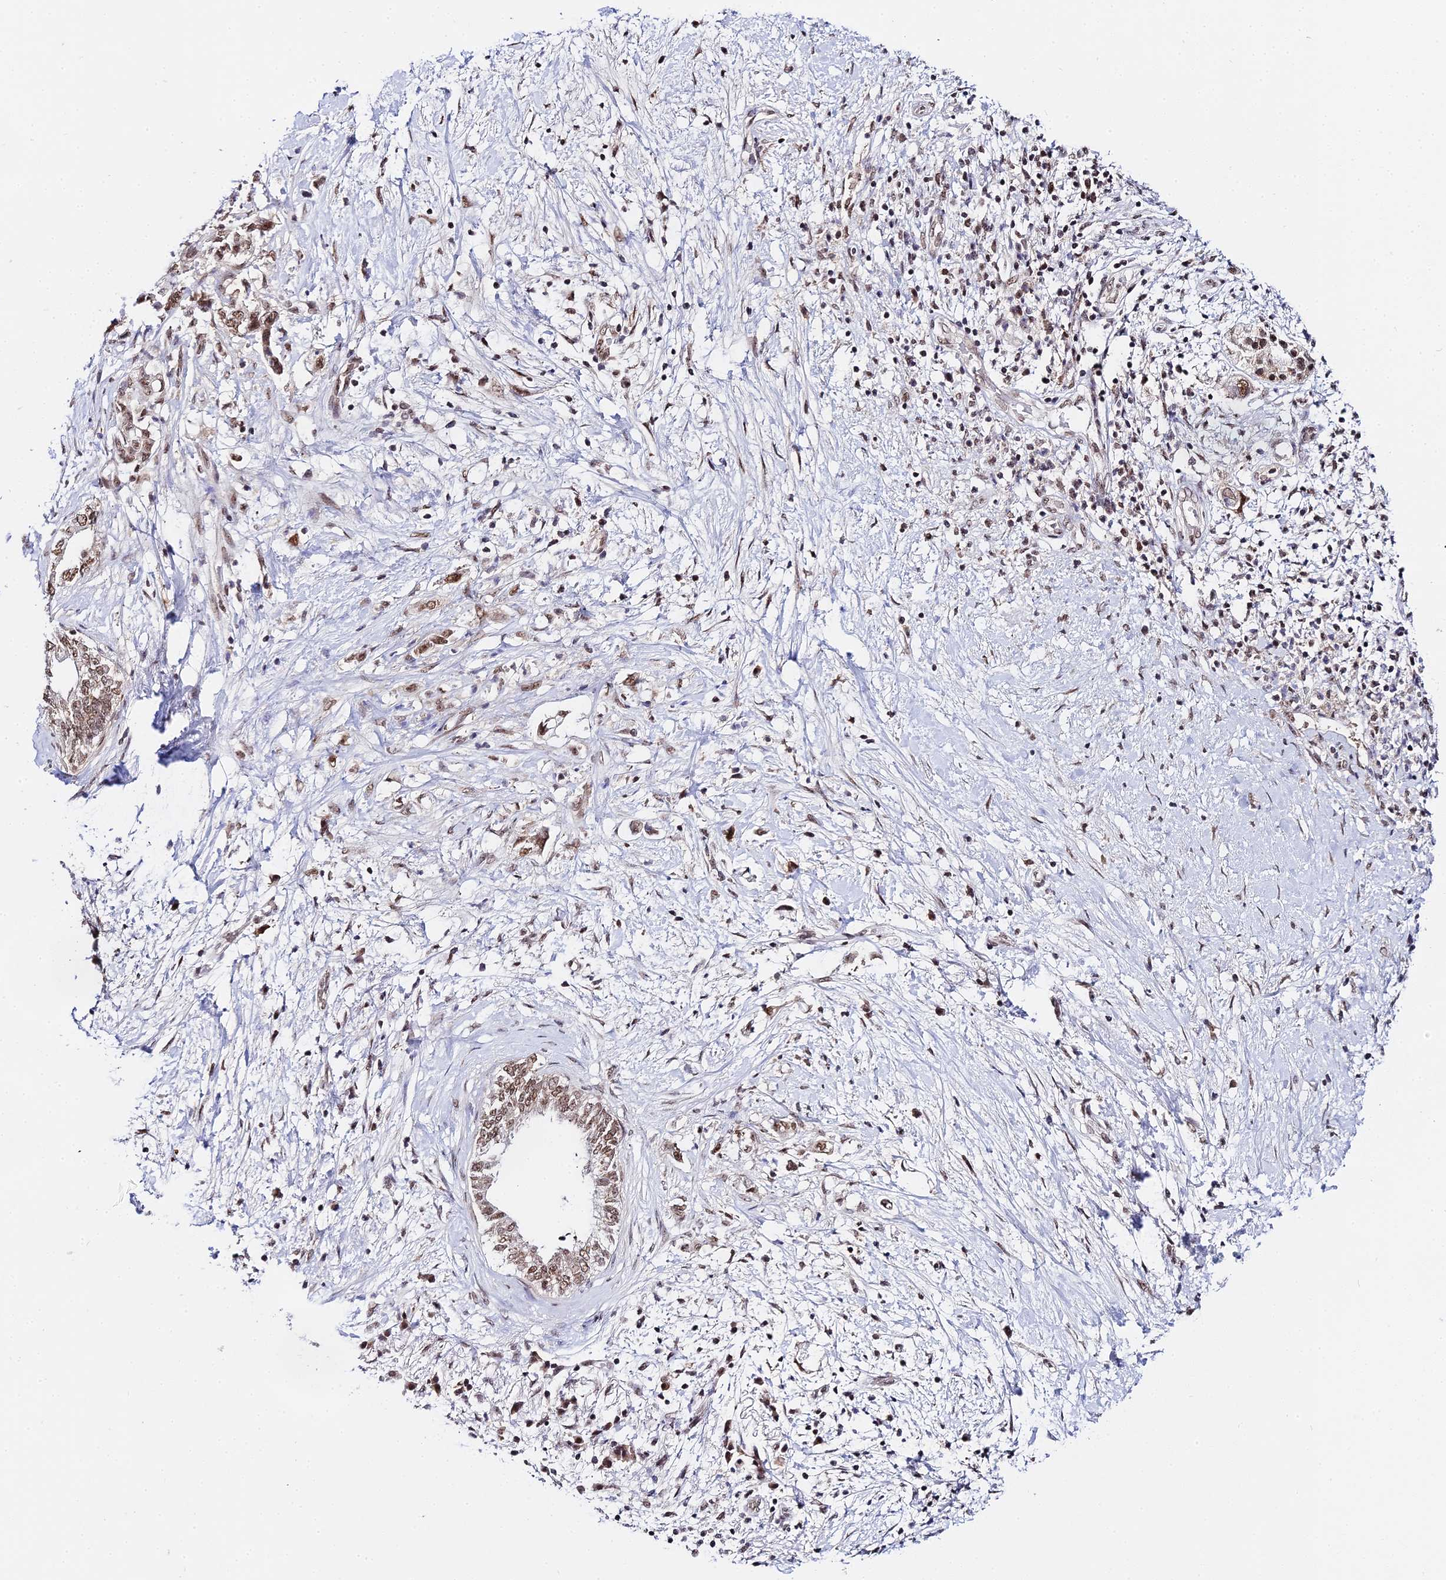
{"staining": {"intensity": "moderate", "quantity": ">75%", "location": "nuclear"}, "tissue": "pancreatic cancer", "cell_type": "Tumor cells", "image_type": "cancer", "snomed": [{"axis": "morphology", "description": "Adenocarcinoma, NOS"}, {"axis": "topography", "description": "Pancreas"}], "caption": "Immunohistochemistry image of neoplastic tissue: pancreatic adenocarcinoma stained using immunohistochemistry displays medium levels of moderate protein expression localized specifically in the nuclear of tumor cells, appearing as a nuclear brown color.", "gene": "EXOSC3", "patient": {"sex": "female", "age": 73}}